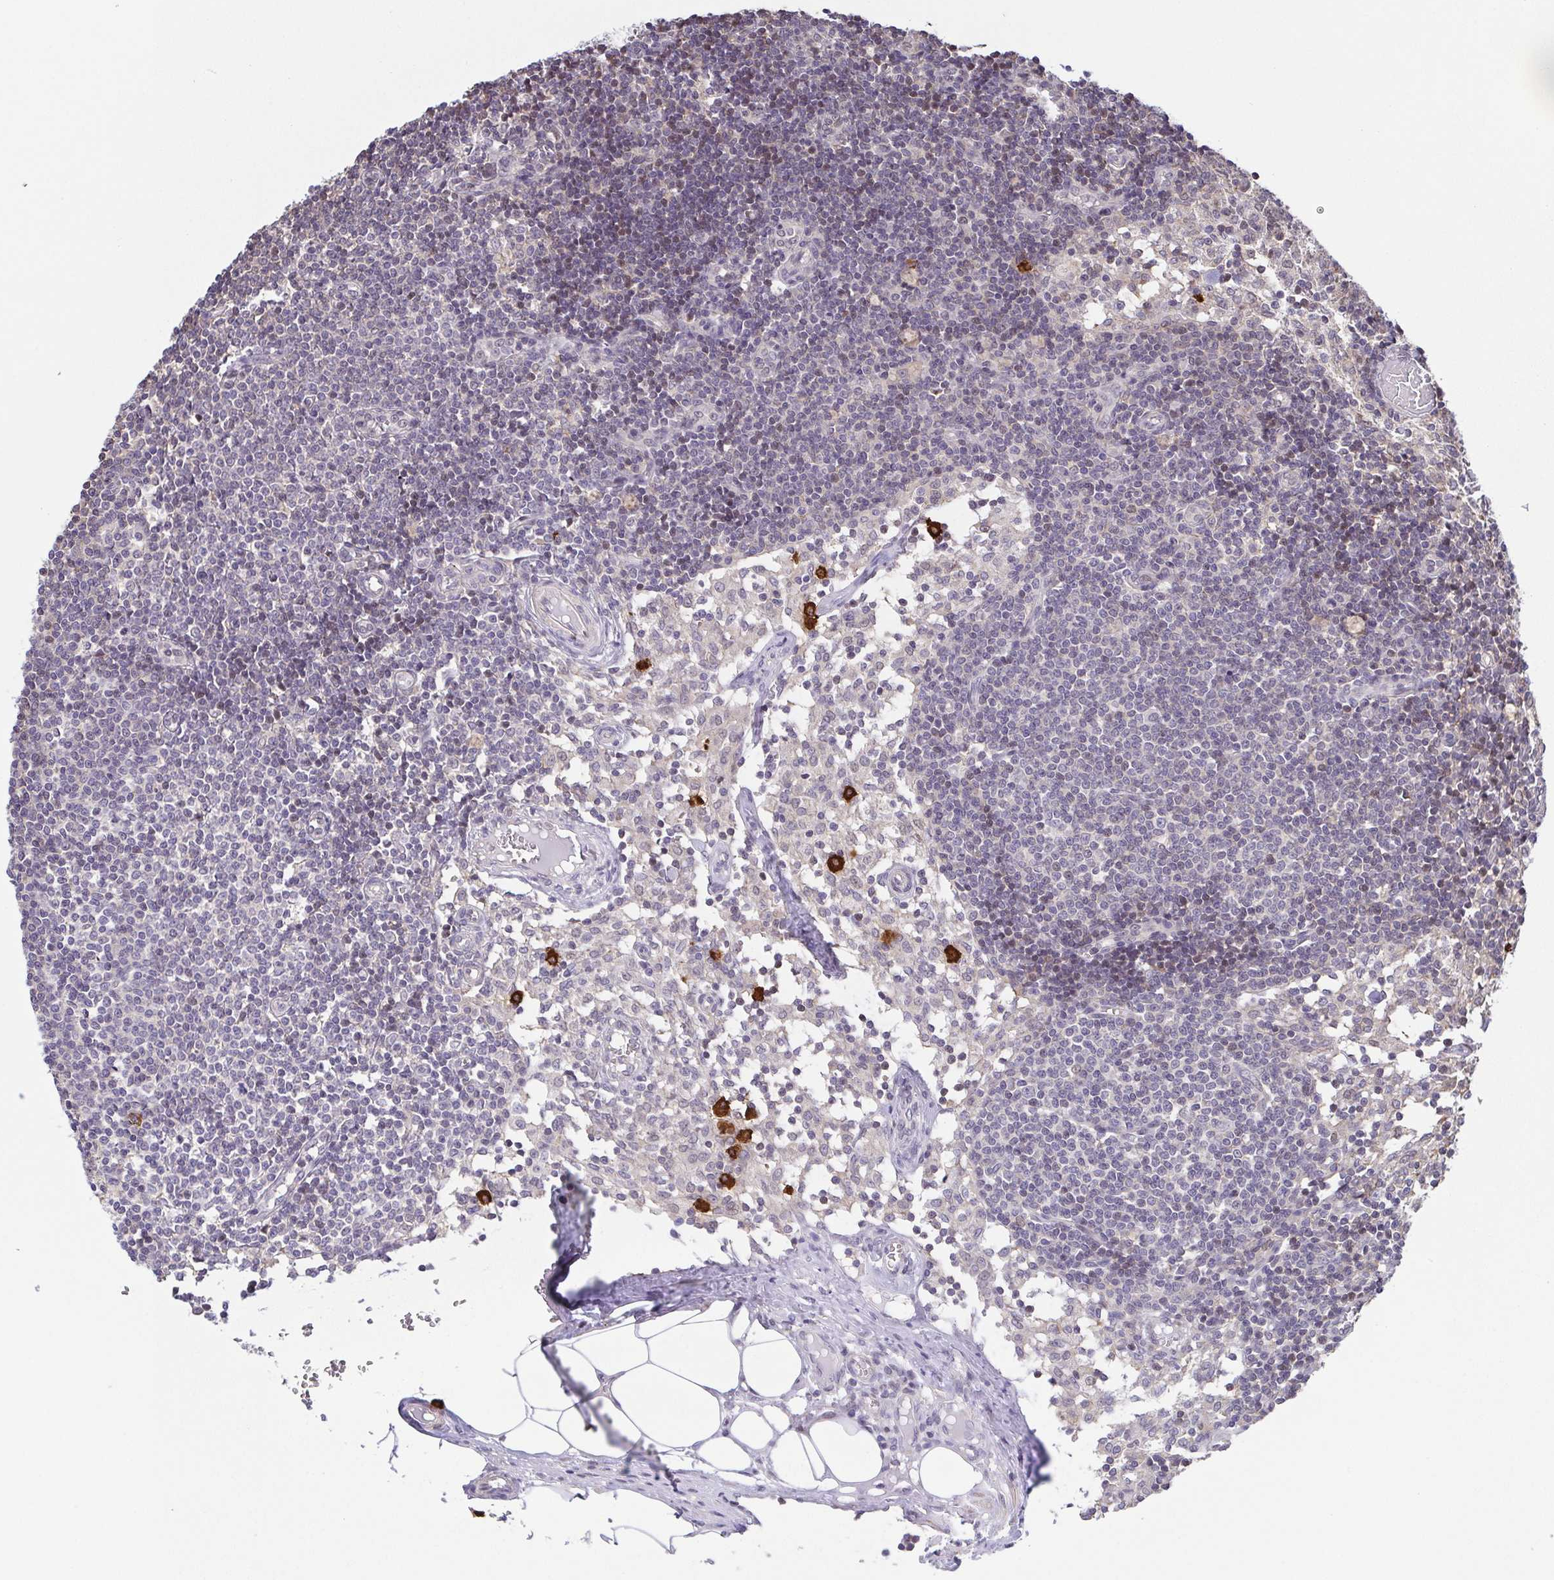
{"staining": {"intensity": "negative", "quantity": "none", "location": "none"}, "tissue": "lymph node", "cell_type": "Germinal center cells", "image_type": "normal", "snomed": [{"axis": "morphology", "description": "Normal tissue, NOS"}, {"axis": "topography", "description": "Lymph node"}], "caption": "The immunohistochemistry (IHC) histopathology image has no significant positivity in germinal center cells of lymph node. (Brightfield microscopy of DAB immunohistochemistry (IHC) at high magnification).", "gene": "PREPL", "patient": {"sex": "female", "age": 31}}